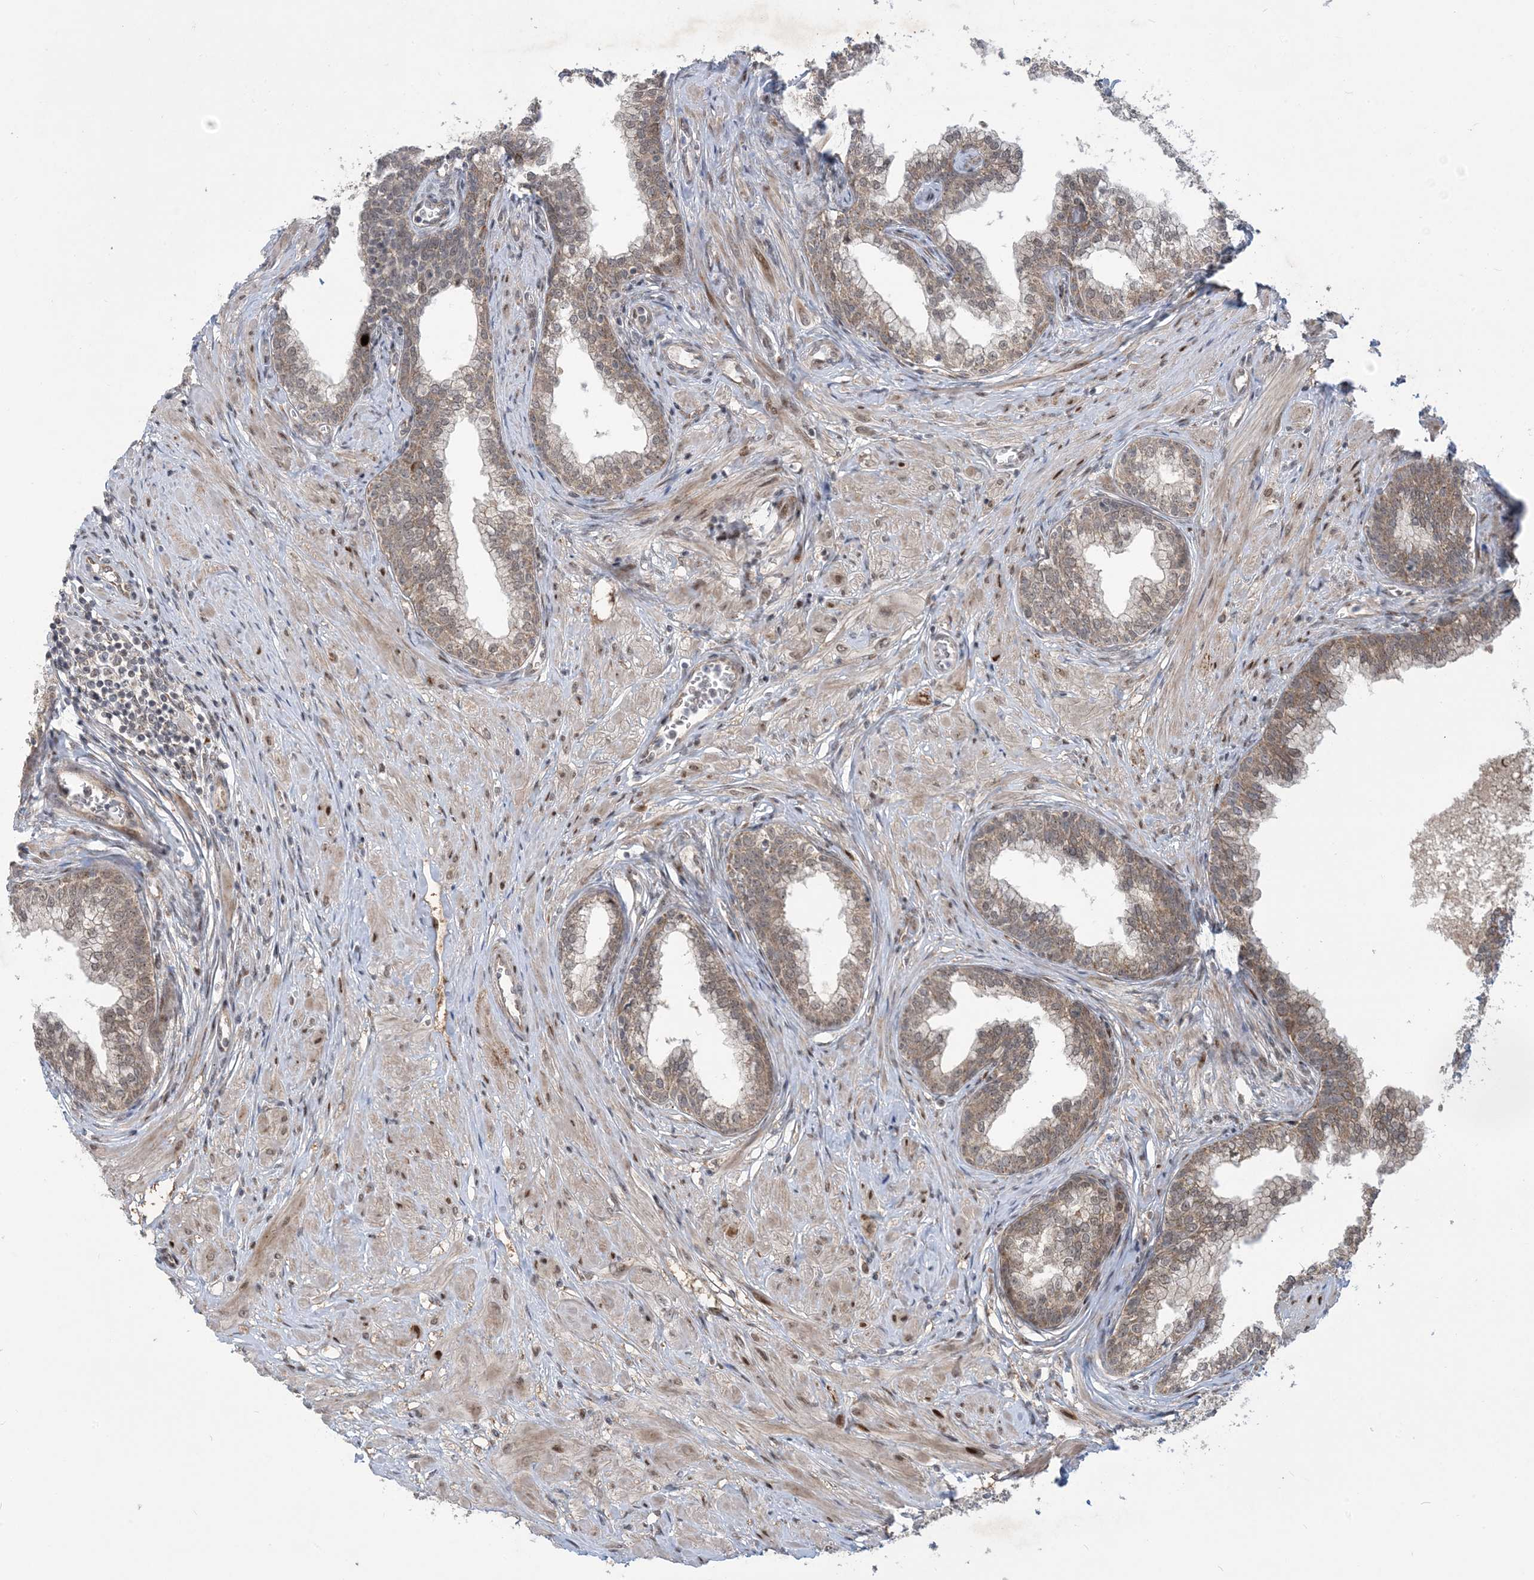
{"staining": {"intensity": "moderate", "quantity": "25%-75%", "location": "cytoplasmic/membranous,nuclear"}, "tissue": "prostate", "cell_type": "Glandular cells", "image_type": "normal", "snomed": [{"axis": "morphology", "description": "Normal tissue, NOS"}, {"axis": "morphology", "description": "Urothelial carcinoma, Low grade"}, {"axis": "topography", "description": "Urinary bladder"}, {"axis": "topography", "description": "Prostate"}], "caption": "Glandular cells show medium levels of moderate cytoplasmic/membranous,nuclear expression in about 25%-75% of cells in unremarkable prostate.", "gene": "FAM9B", "patient": {"sex": "male", "age": 60}}